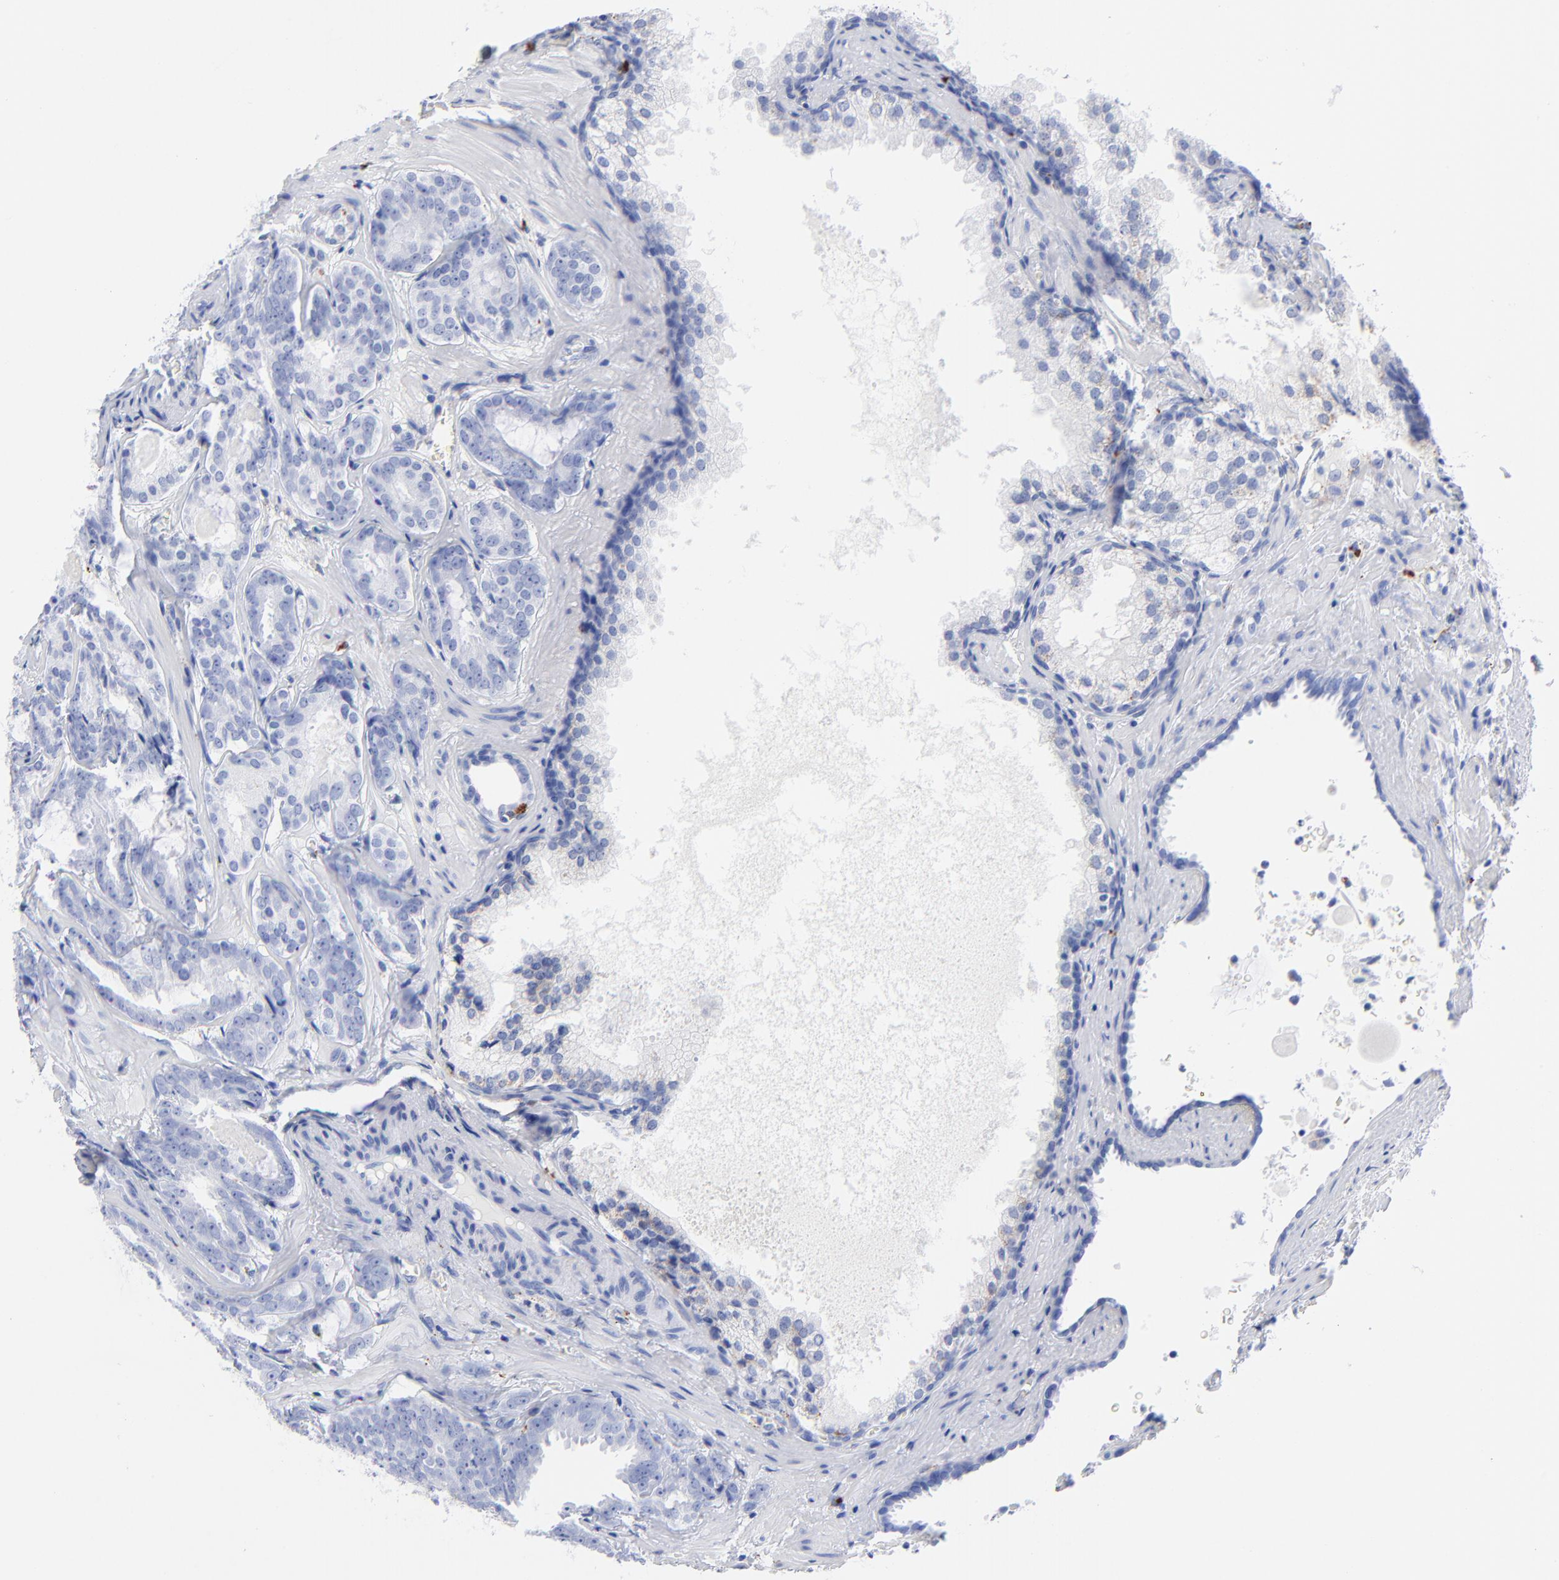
{"staining": {"intensity": "negative", "quantity": "none", "location": "none"}, "tissue": "prostate cancer", "cell_type": "Tumor cells", "image_type": "cancer", "snomed": [{"axis": "morphology", "description": "Adenocarcinoma, Medium grade"}, {"axis": "topography", "description": "Prostate"}], "caption": "DAB immunohistochemical staining of medium-grade adenocarcinoma (prostate) reveals no significant staining in tumor cells.", "gene": "CPVL", "patient": {"sex": "male", "age": 64}}